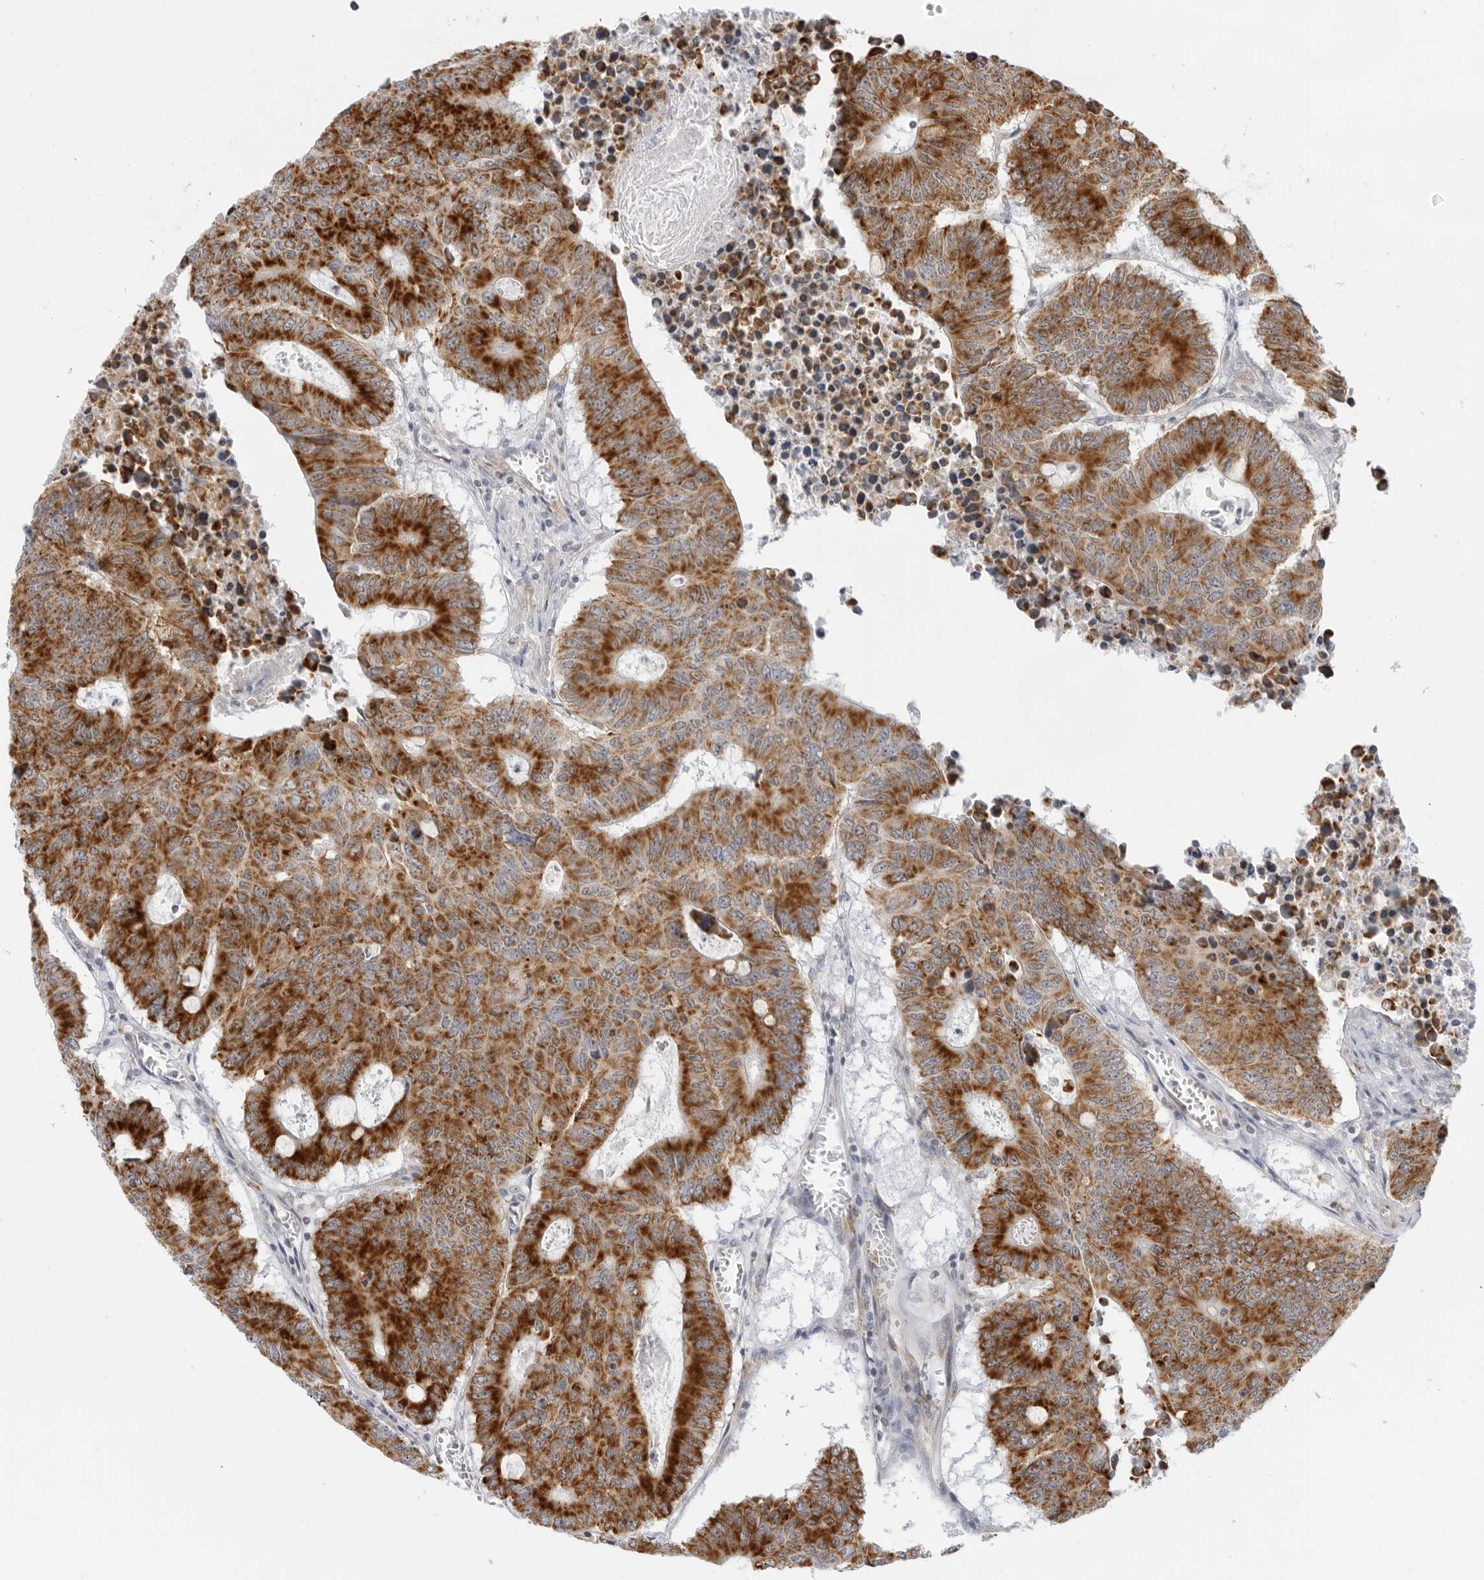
{"staining": {"intensity": "strong", "quantity": ">75%", "location": "cytoplasmic/membranous"}, "tissue": "colorectal cancer", "cell_type": "Tumor cells", "image_type": "cancer", "snomed": [{"axis": "morphology", "description": "Adenocarcinoma, NOS"}, {"axis": "topography", "description": "Colon"}], "caption": "IHC (DAB (3,3'-diaminobenzidine)) staining of human adenocarcinoma (colorectal) displays strong cytoplasmic/membranous protein staining in approximately >75% of tumor cells.", "gene": "CIART", "patient": {"sex": "male", "age": 87}}